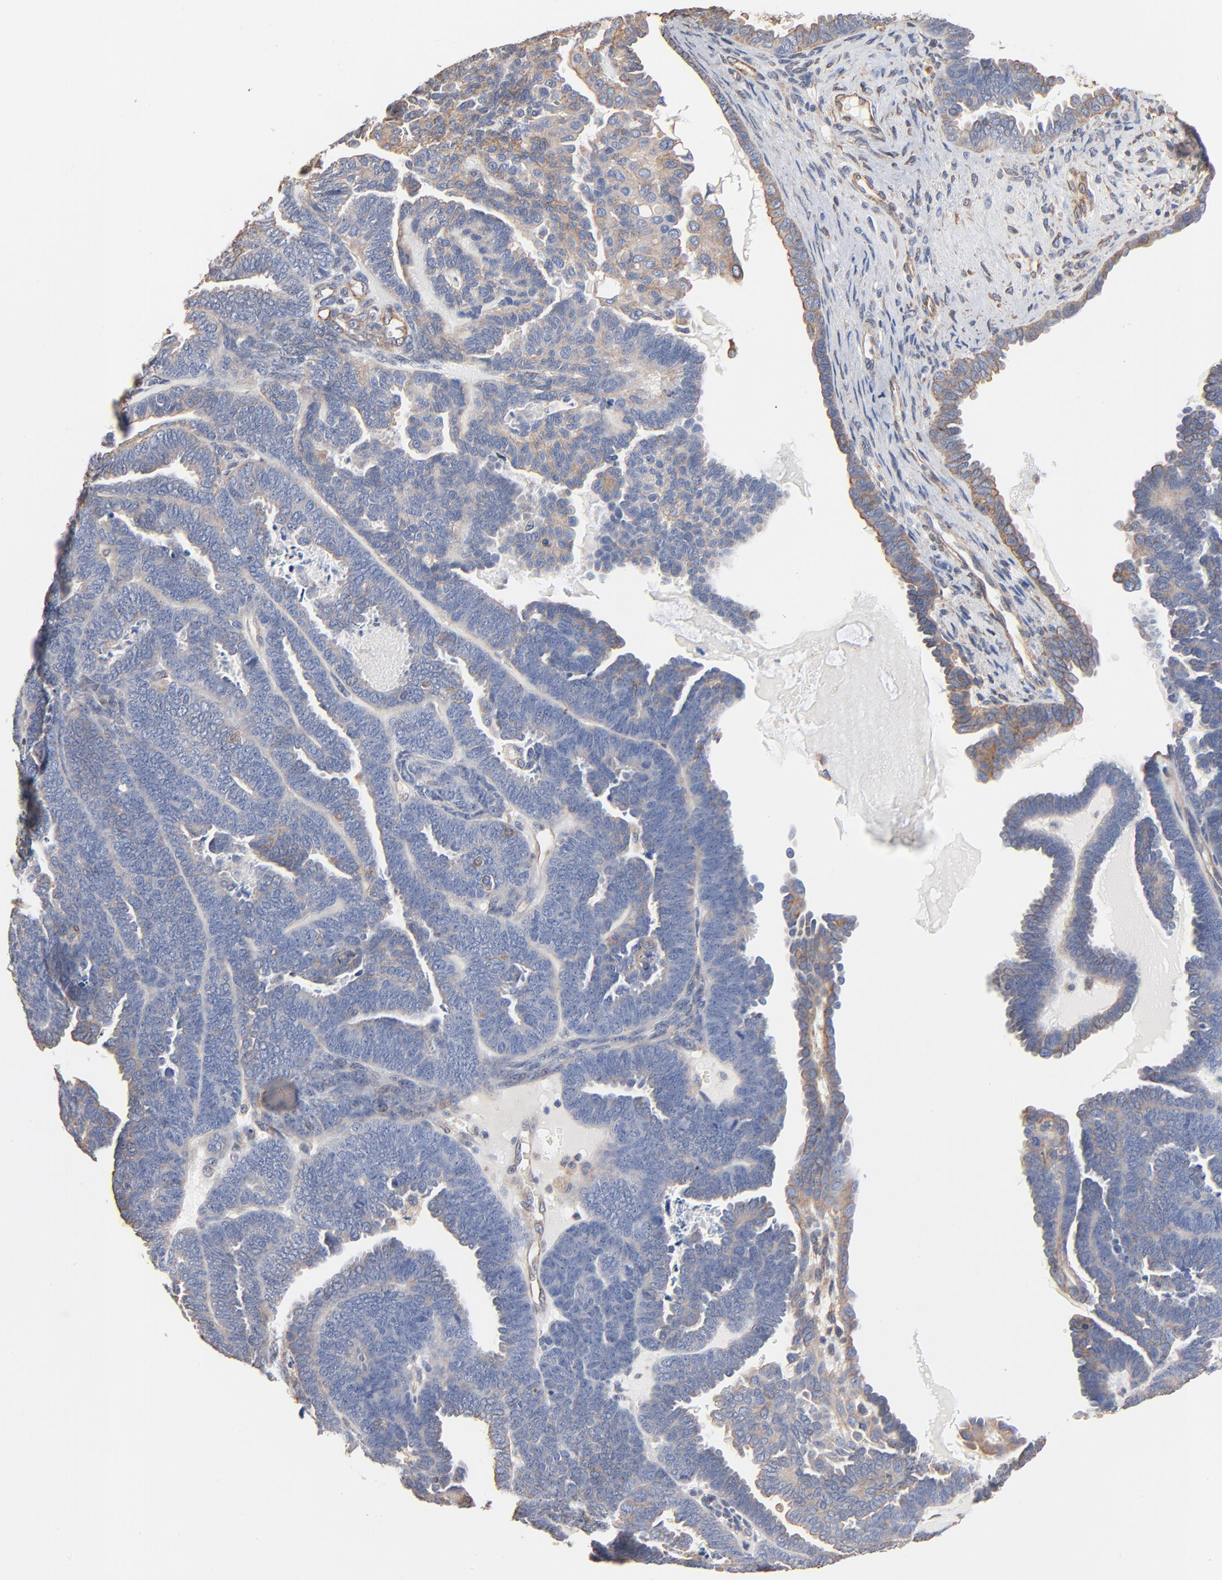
{"staining": {"intensity": "negative", "quantity": "none", "location": "none"}, "tissue": "endometrial cancer", "cell_type": "Tumor cells", "image_type": "cancer", "snomed": [{"axis": "morphology", "description": "Neoplasm, malignant, NOS"}, {"axis": "topography", "description": "Endometrium"}], "caption": "Immunohistochemistry of malignant neoplasm (endometrial) exhibits no expression in tumor cells.", "gene": "ABCD4", "patient": {"sex": "female", "age": 74}}